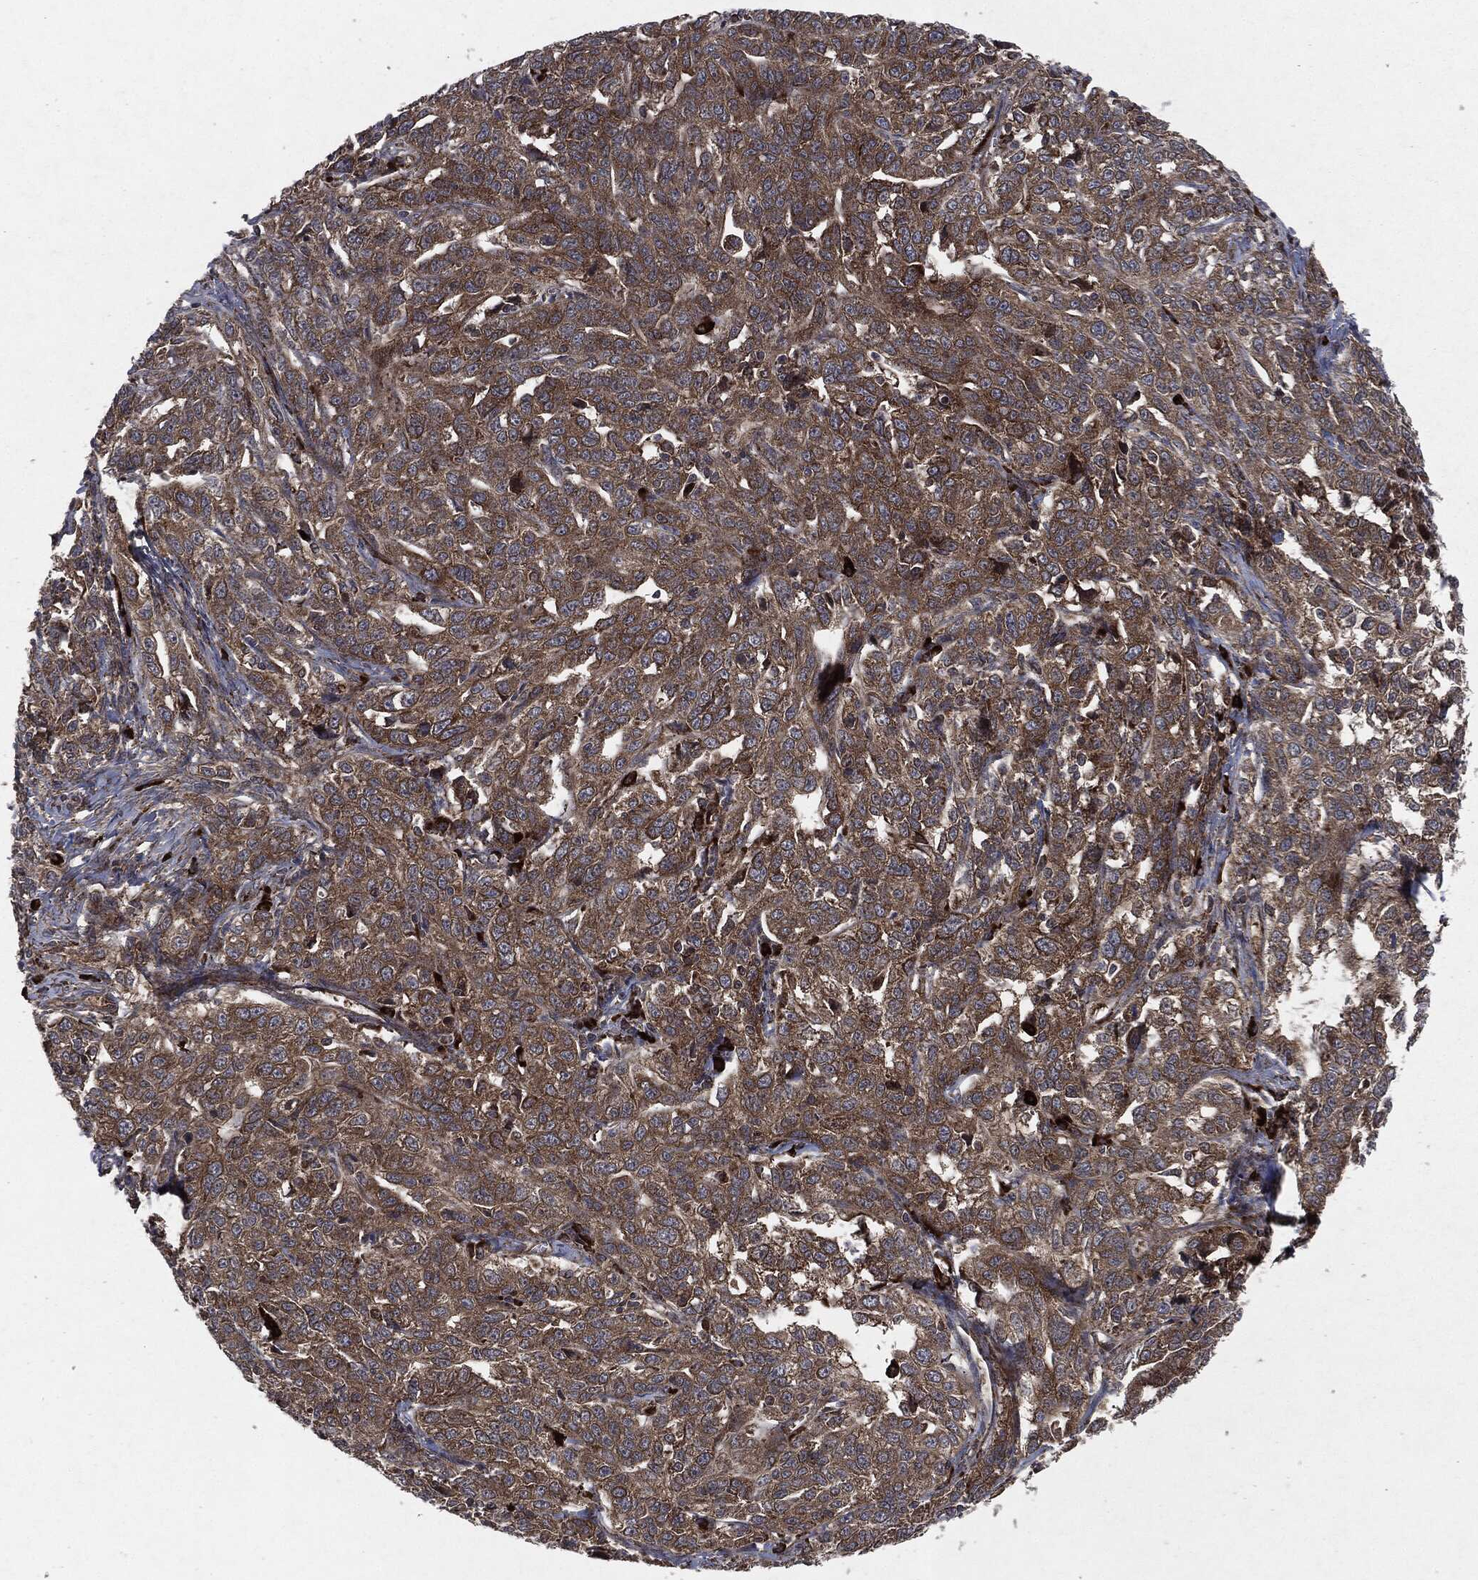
{"staining": {"intensity": "moderate", "quantity": "25%-75%", "location": "cytoplasmic/membranous"}, "tissue": "ovarian cancer", "cell_type": "Tumor cells", "image_type": "cancer", "snomed": [{"axis": "morphology", "description": "Cystadenocarcinoma, serous, NOS"}, {"axis": "topography", "description": "Ovary"}], "caption": "DAB immunohistochemical staining of human ovarian cancer (serous cystadenocarcinoma) displays moderate cytoplasmic/membranous protein expression in approximately 25%-75% of tumor cells. (DAB (3,3'-diaminobenzidine) IHC, brown staining for protein, blue staining for nuclei).", "gene": "RAF1", "patient": {"sex": "female", "age": 71}}